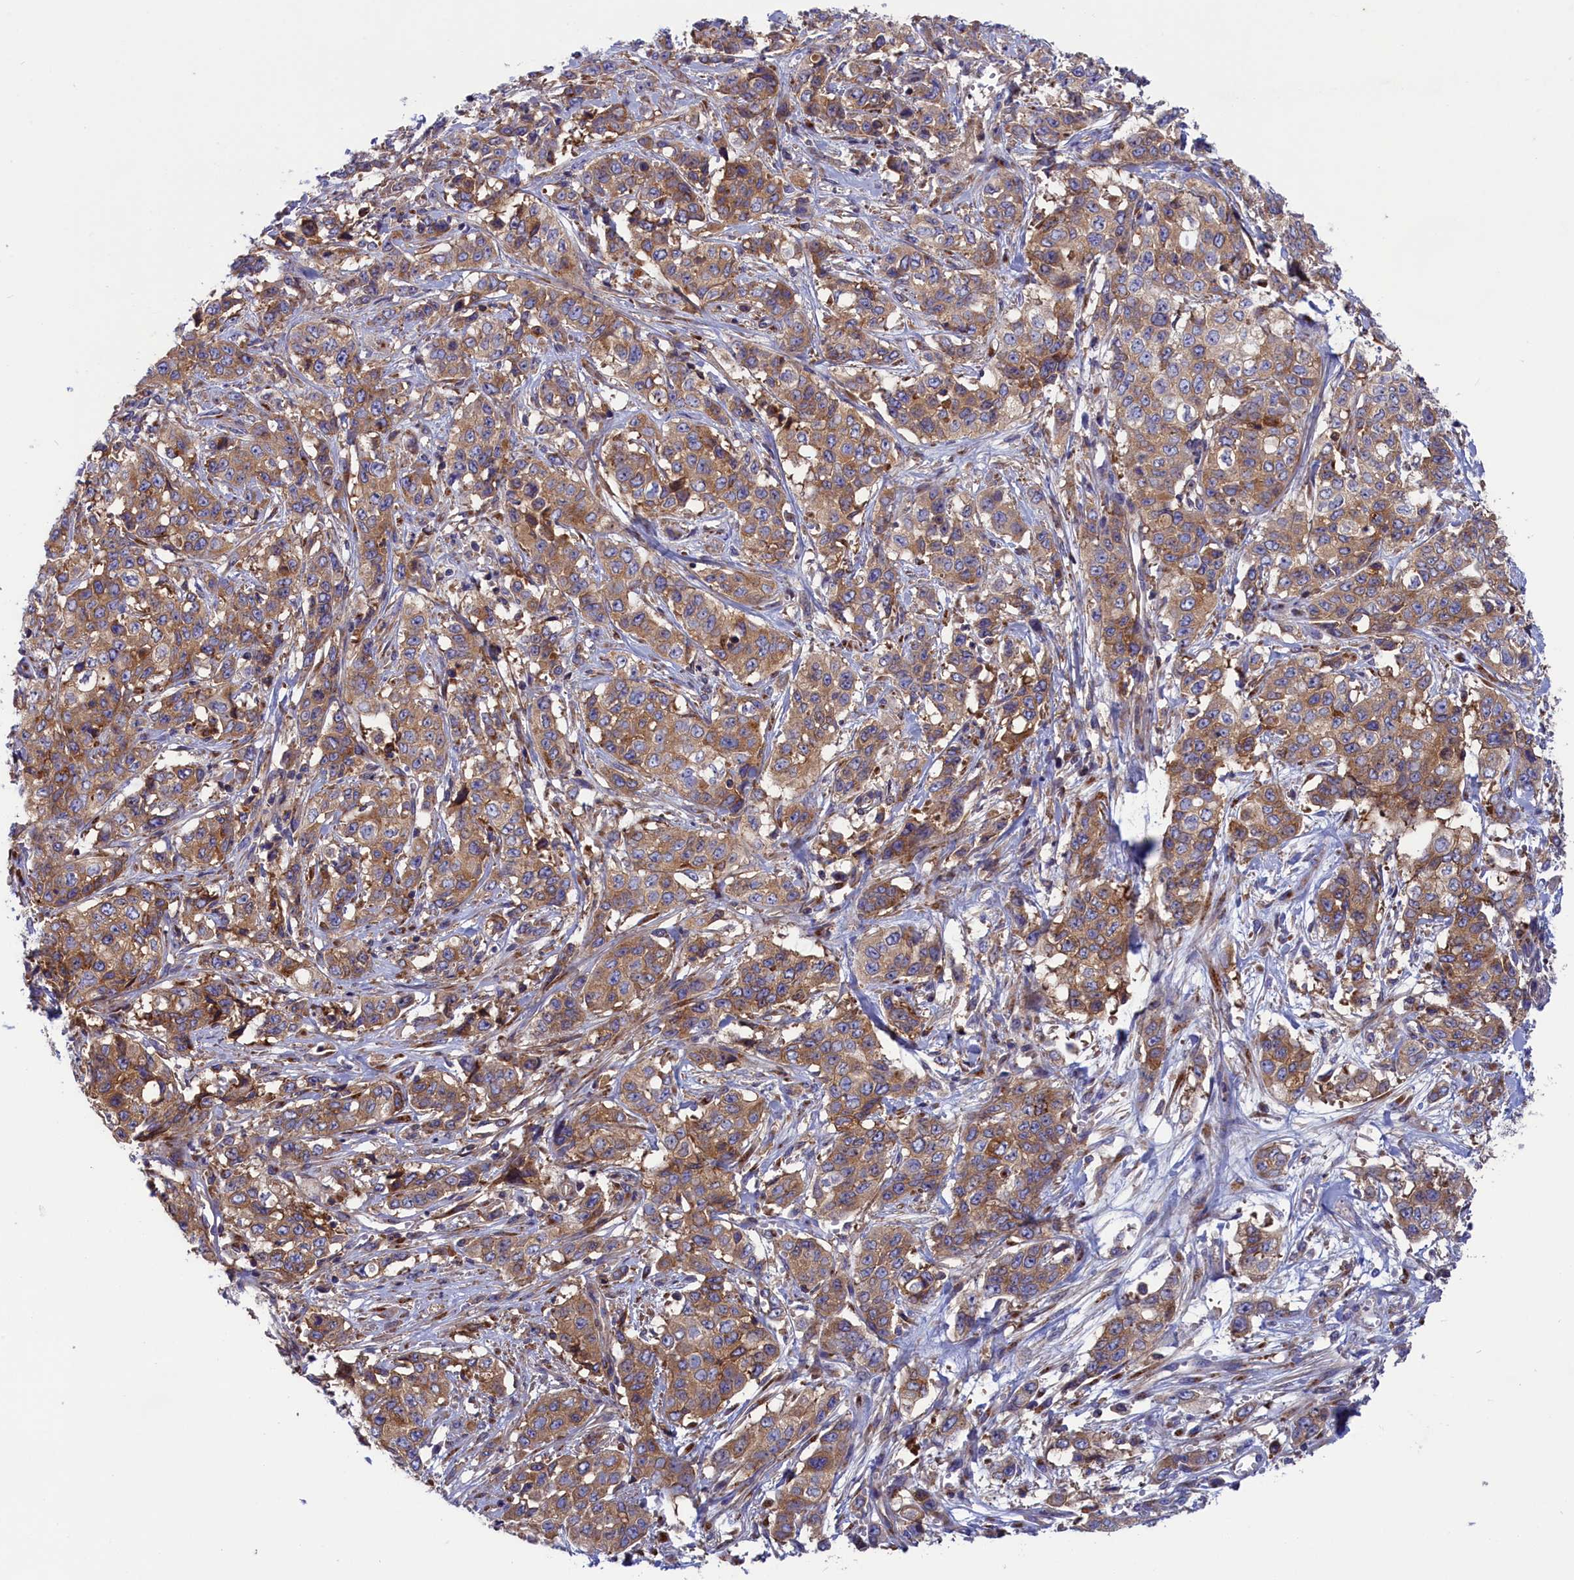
{"staining": {"intensity": "weak", "quantity": ">75%", "location": "cytoplasmic/membranous"}, "tissue": "stomach cancer", "cell_type": "Tumor cells", "image_type": "cancer", "snomed": [{"axis": "morphology", "description": "Adenocarcinoma, NOS"}, {"axis": "topography", "description": "Stomach, upper"}], "caption": "Weak cytoplasmic/membranous protein expression is appreciated in about >75% of tumor cells in stomach cancer. Nuclei are stained in blue.", "gene": "SCAMP4", "patient": {"sex": "male", "age": 62}}